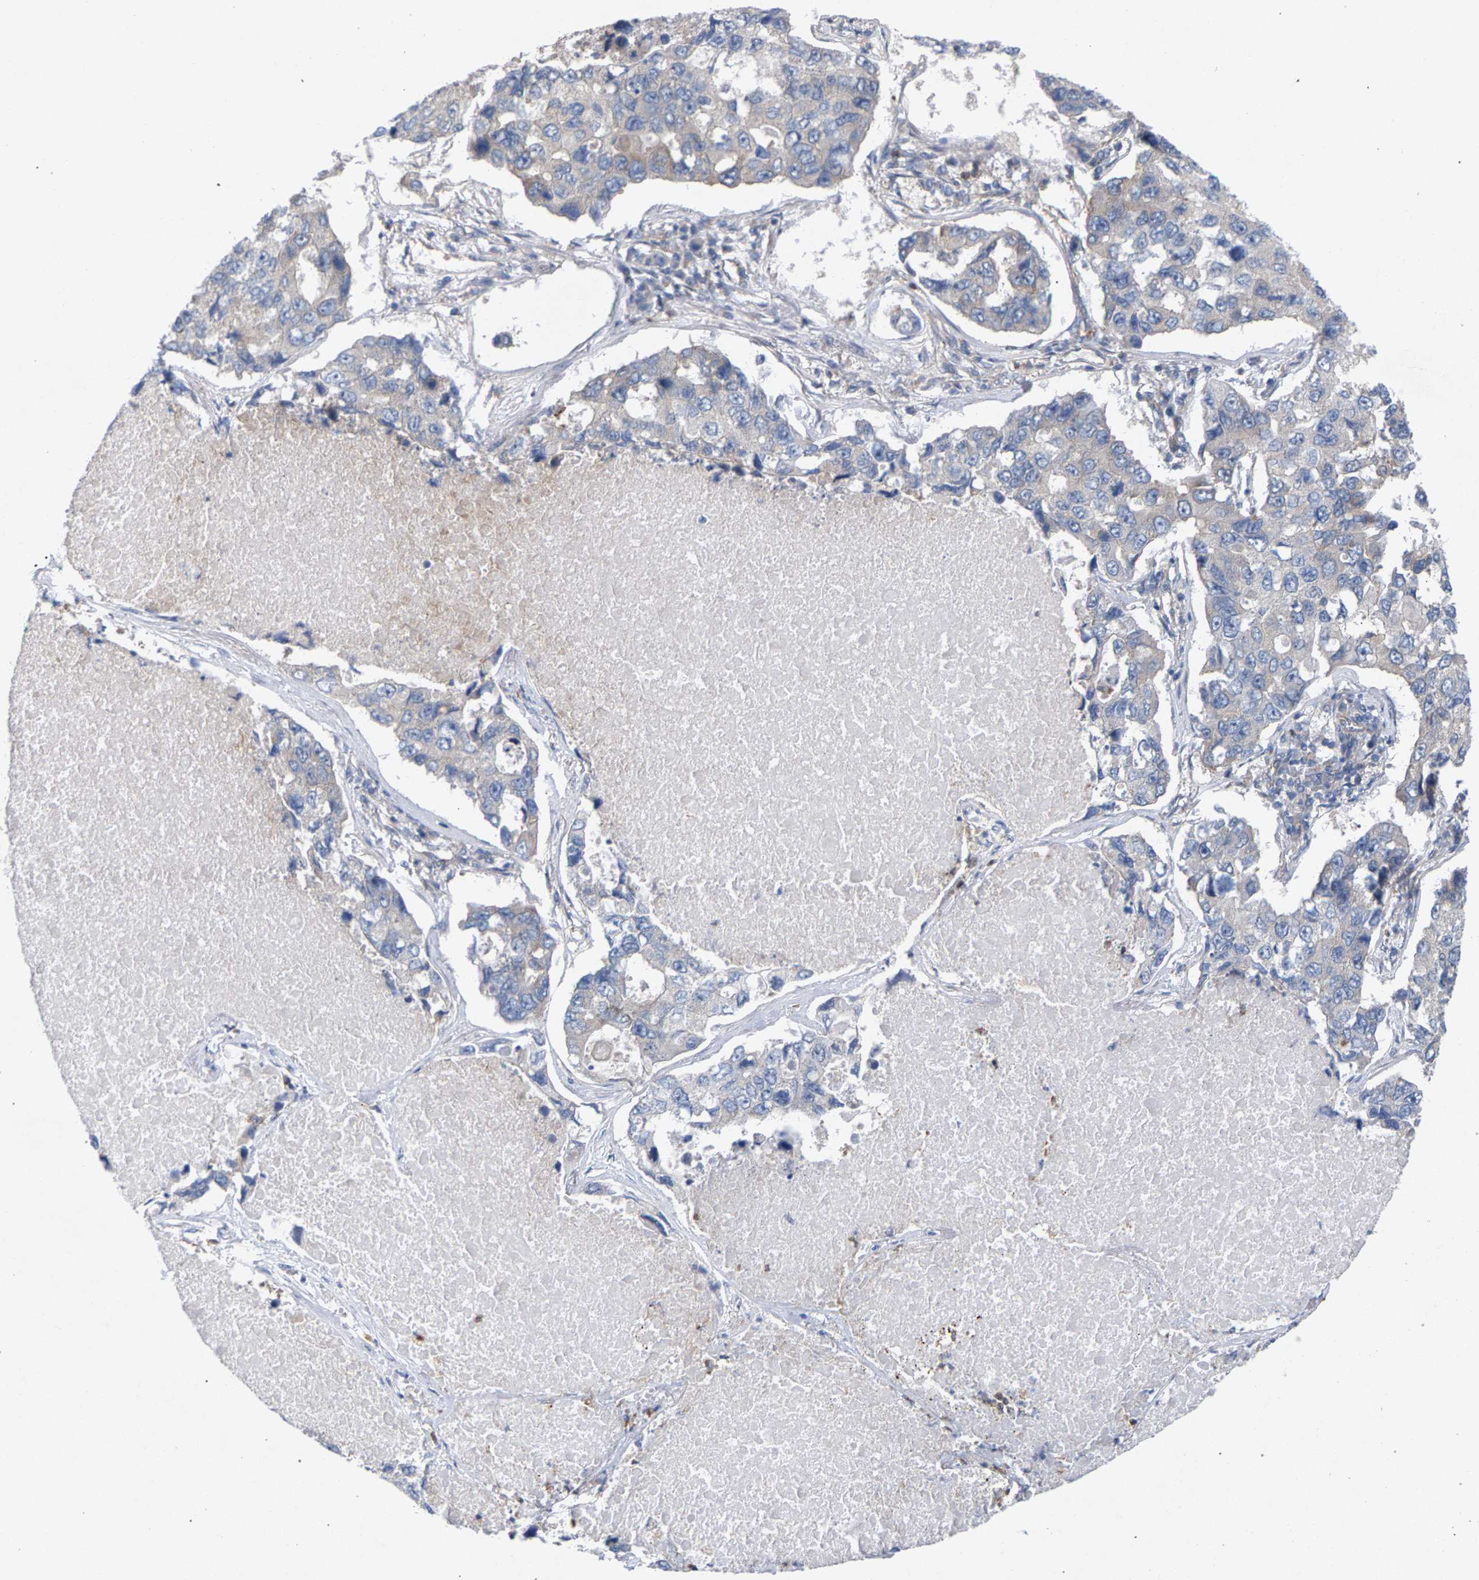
{"staining": {"intensity": "negative", "quantity": "none", "location": "none"}, "tissue": "lung cancer", "cell_type": "Tumor cells", "image_type": "cancer", "snomed": [{"axis": "morphology", "description": "Adenocarcinoma, NOS"}, {"axis": "topography", "description": "Lung"}], "caption": "The immunohistochemistry (IHC) histopathology image has no significant positivity in tumor cells of lung adenocarcinoma tissue. Brightfield microscopy of immunohistochemistry (IHC) stained with DAB (3,3'-diaminobenzidine) (brown) and hematoxylin (blue), captured at high magnification.", "gene": "MAMDC2", "patient": {"sex": "male", "age": 64}}